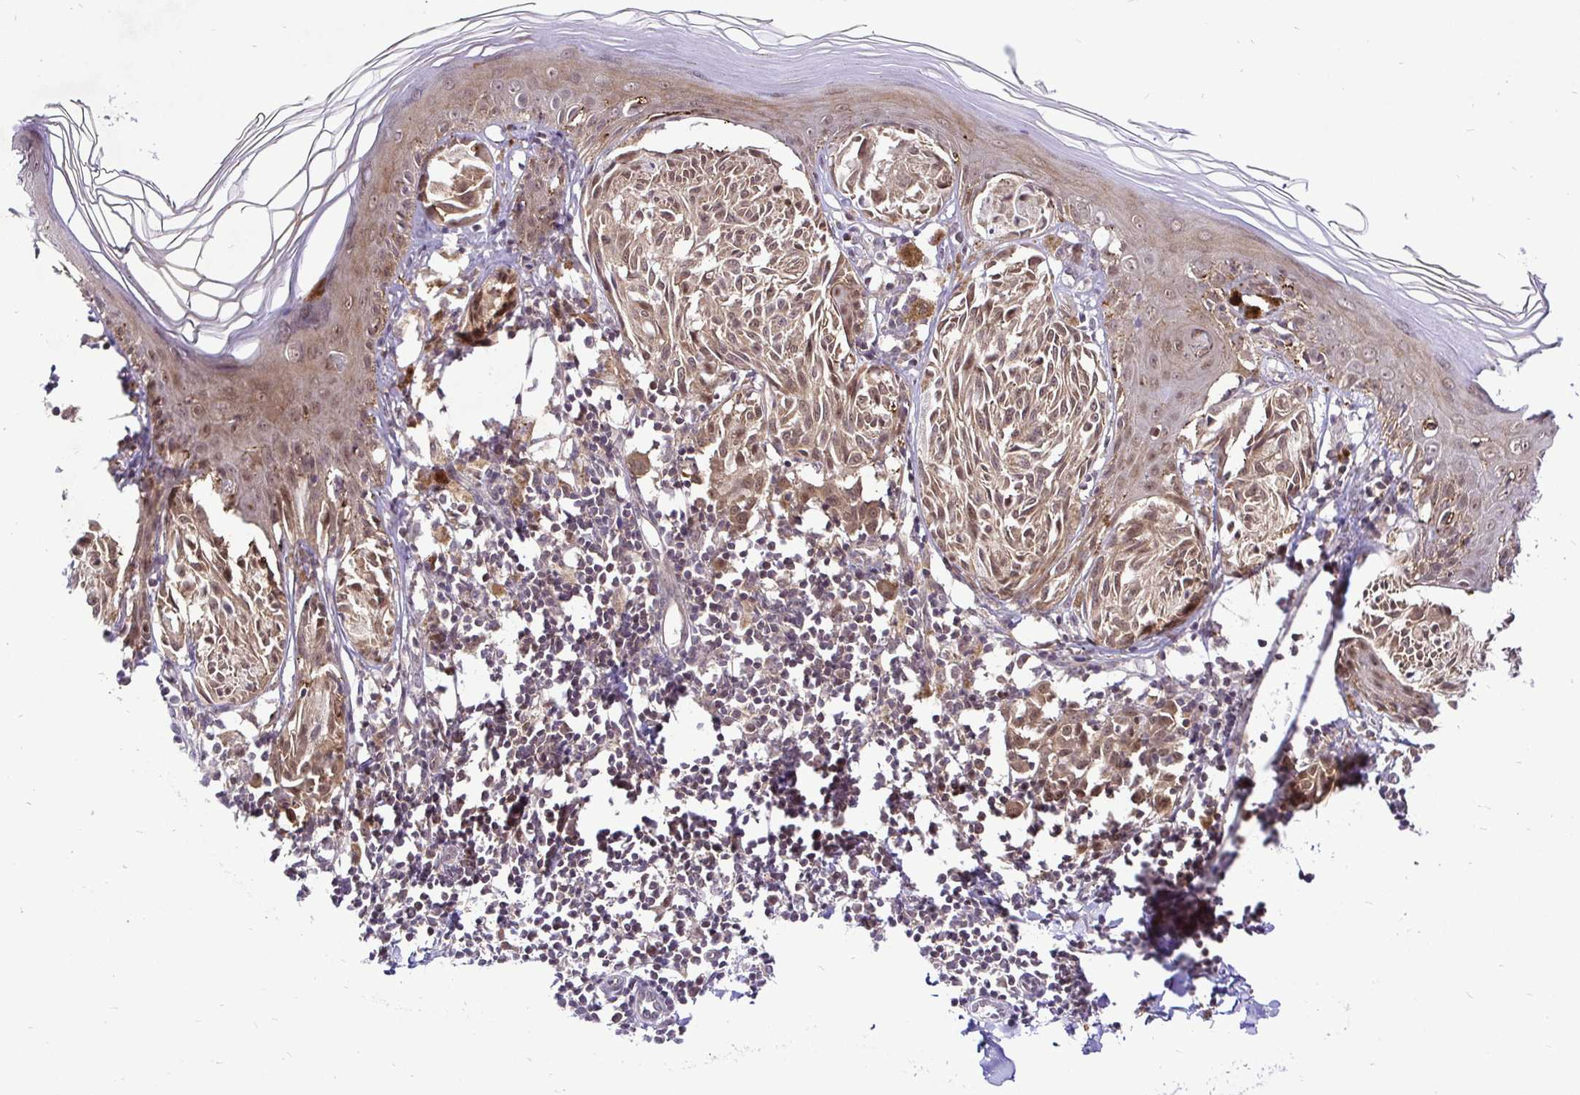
{"staining": {"intensity": "weak", "quantity": ">75%", "location": "cytoplasmic/membranous,nuclear"}, "tissue": "melanoma", "cell_type": "Tumor cells", "image_type": "cancer", "snomed": [{"axis": "morphology", "description": "Malignant melanoma, NOS"}, {"axis": "topography", "description": "Skin"}], "caption": "Immunohistochemical staining of human melanoma exhibits low levels of weak cytoplasmic/membranous and nuclear protein expression in approximately >75% of tumor cells.", "gene": "UBE2M", "patient": {"sex": "female", "age": 38}}